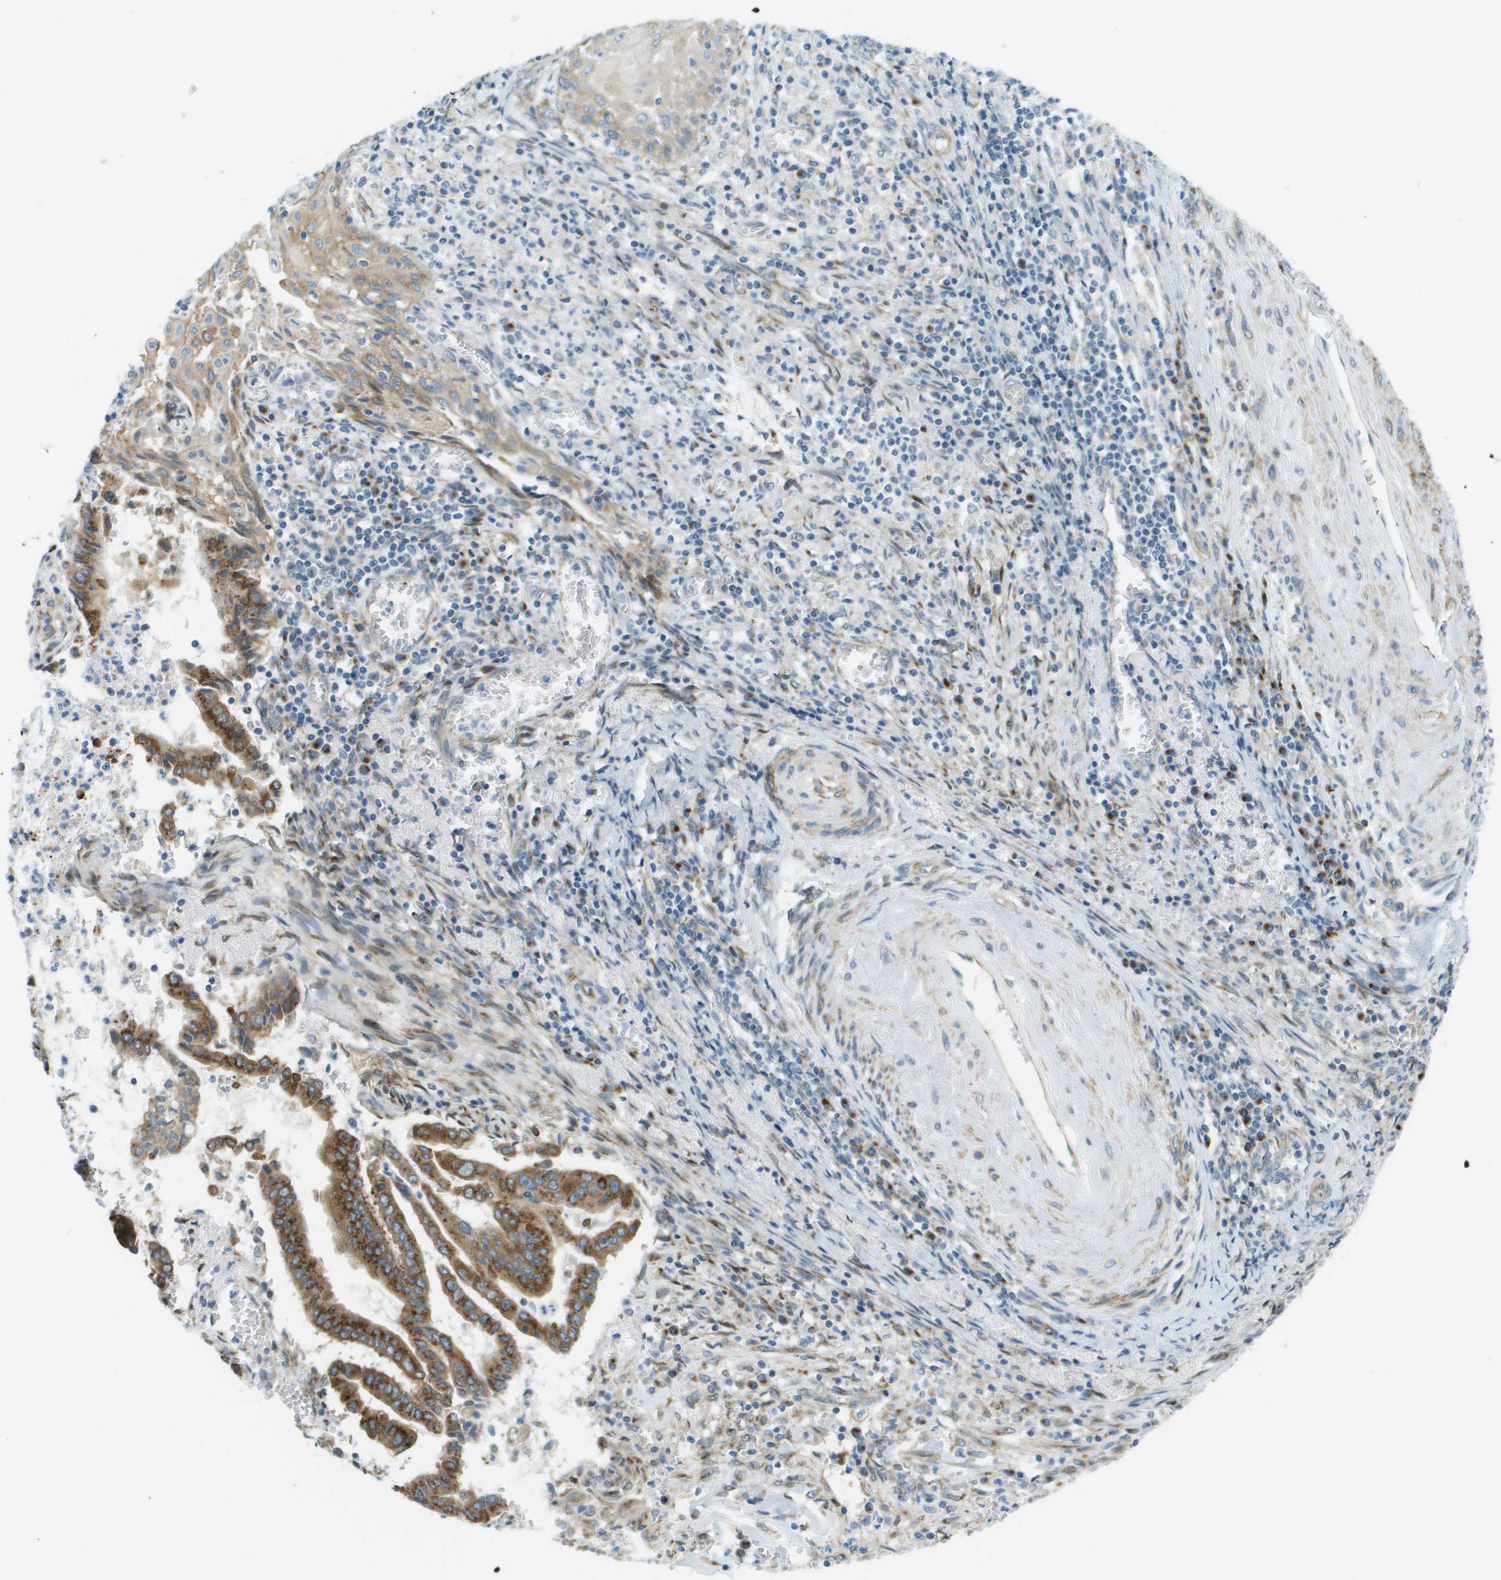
{"staining": {"intensity": "strong", "quantity": ">75%", "location": "cytoplasmic/membranous"}, "tissue": "cervical cancer", "cell_type": "Tumor cells", "image_type": "cancer", "snomed": [{"axis": "morphology", "description": "Adenocarcinoma, NOS"}, {"axis": "topography", "description": "Cervix"}], "caption": "Cervical adenocarcinoma tissue displays strong cytoplasmic/membranous staining in about >75% of tumor cells", "gene": "ACBD3", "patient": {"sex": "female", "age": 44}}